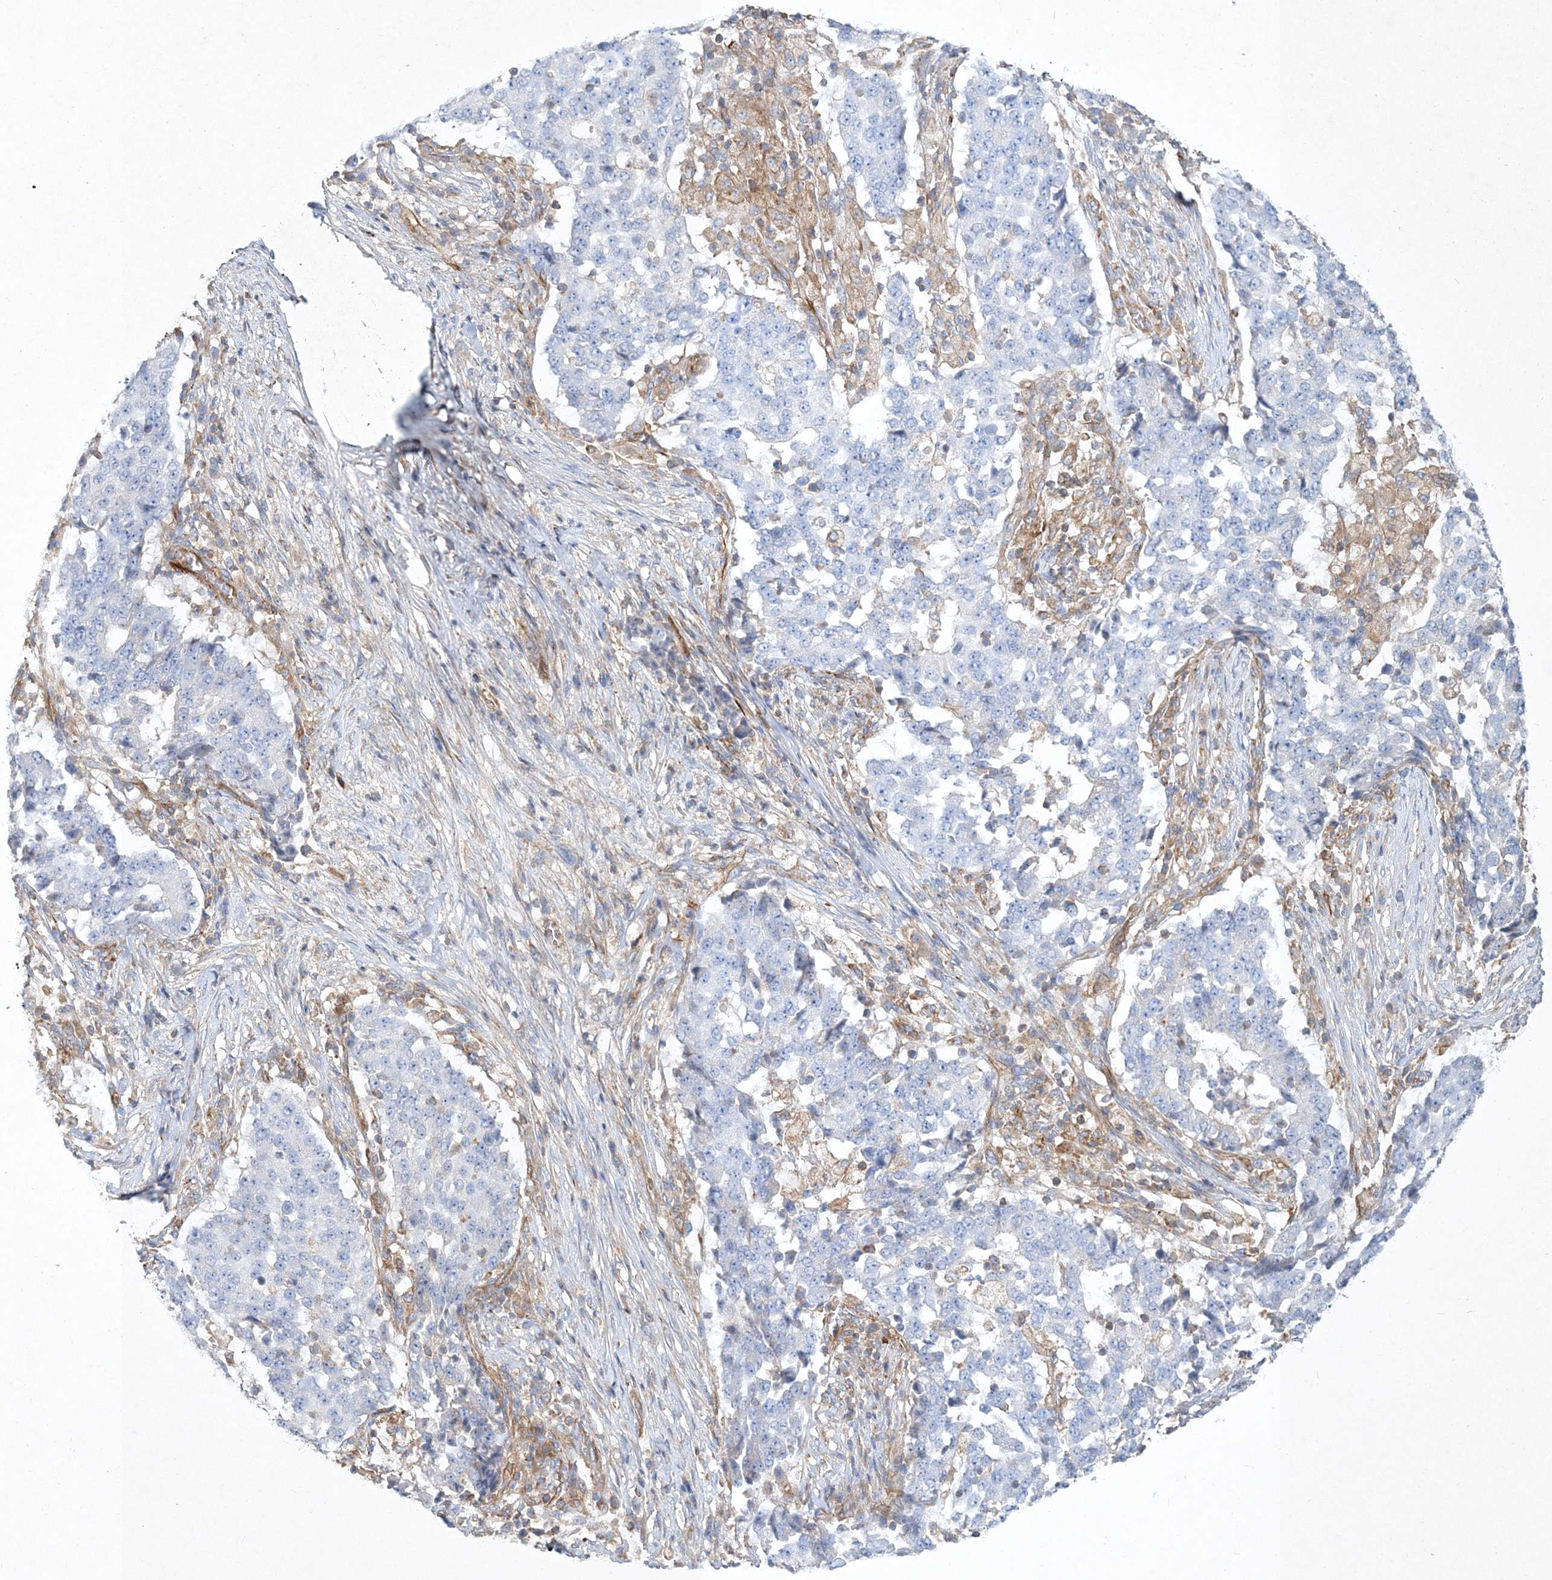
{"staining": {"intensity": "negative", "quantity": "none", "location": "none"}, "tissue": "stomach cancer", "cell_type": "Tumor cells", "image_type": "cancer", "snomed": [{"axis": "morphology", "description": "Adenocarcinoma, NOS"}, {"axis": "topography", "description": "Stomach"}], "caption": "There is no significant expression in tumor cells of adenocarcinoma (stomach).", "gene": "WDR37", "patient": {"sex": "male", "age": 59}}